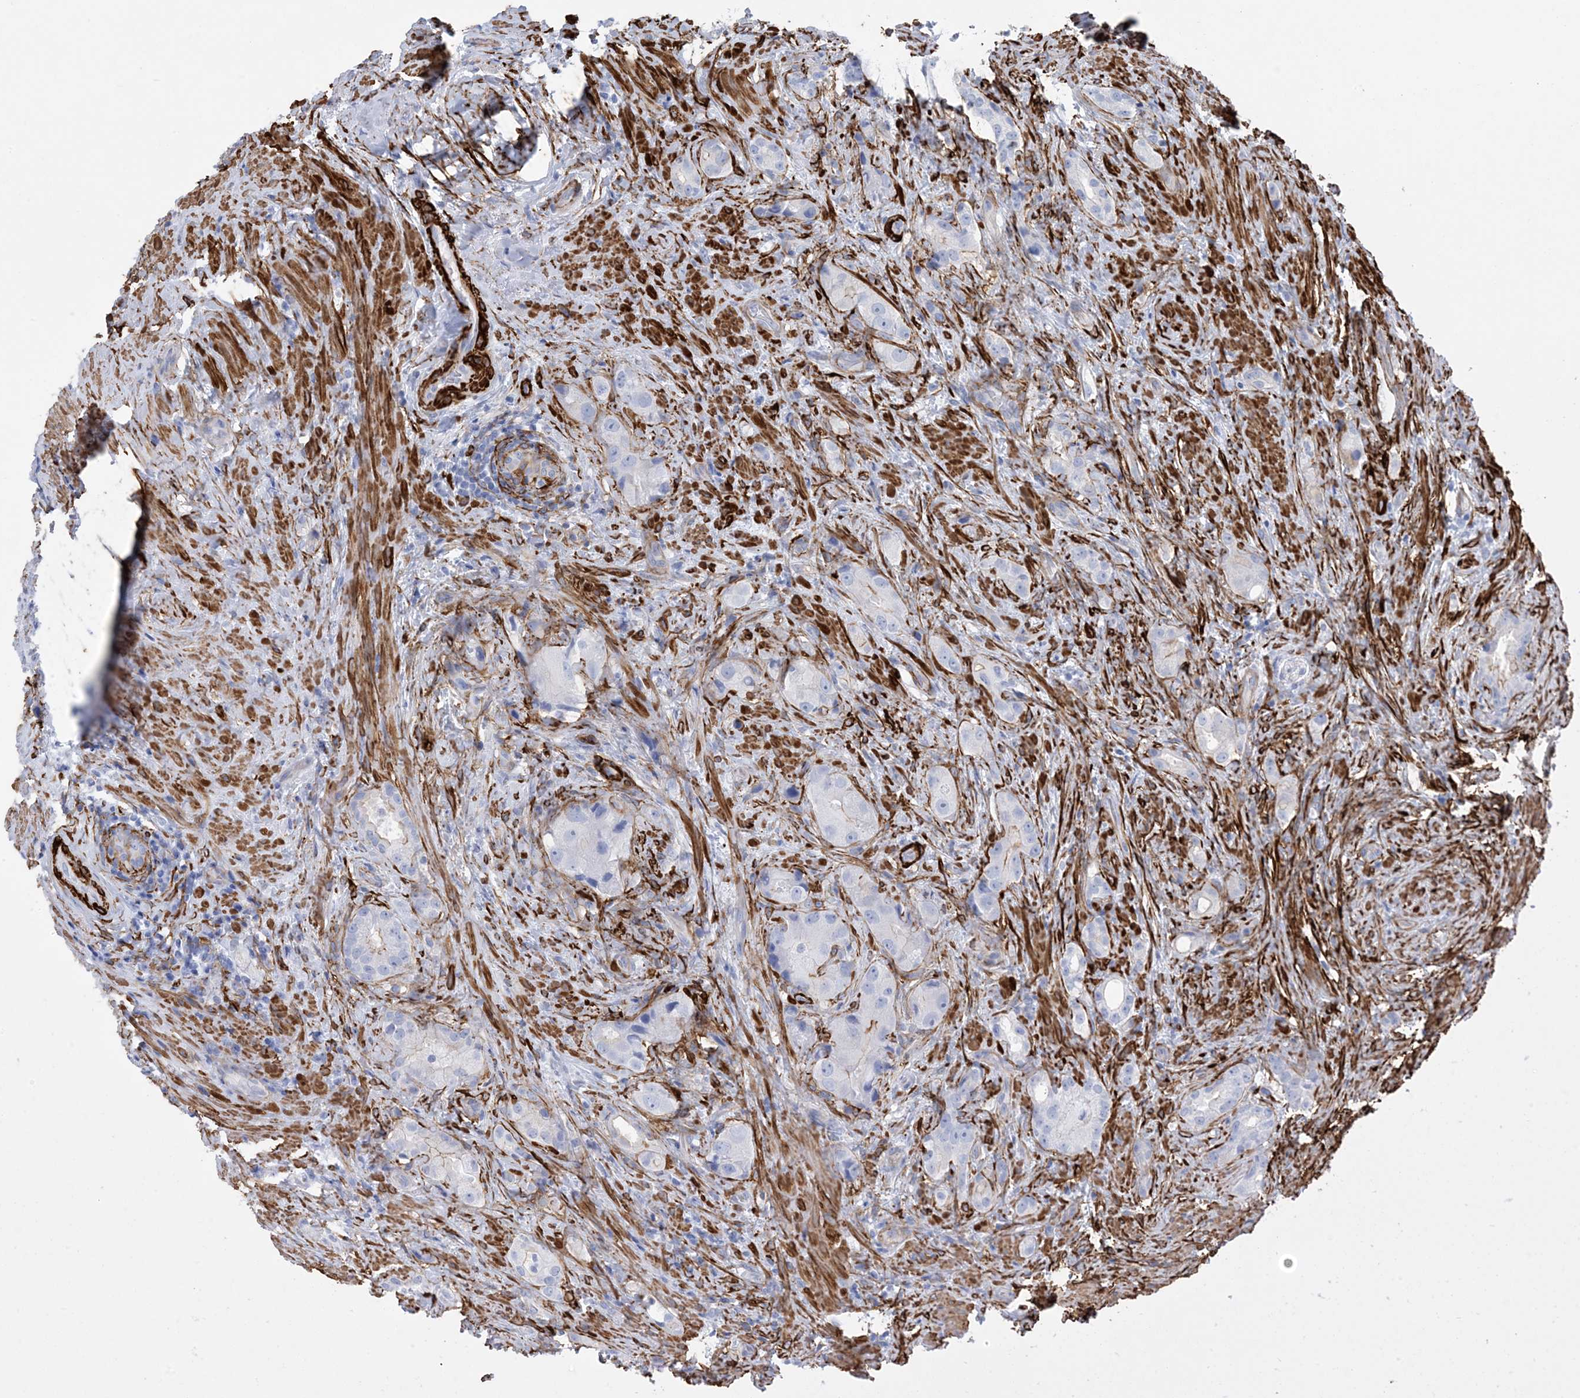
{"staining": {"intensity": "negative", "quantity": "none", "location": "none"}, "tissue": "prostate cancer", "cell_type": "Tumor cells", "image_type": "cancer", "snomed": [{"axis": "morphology", "description": "Adenocarcinoma, Low grade"}, {"axis": "topography", "description": "Prostate"}], "caption": "A high-resolution histopathology image shows immunohistochemistry (IHC) staining of prostate cancer, which exhibits no significant positivity in tumor cells.", "gene": "SHANK1", "patient": {"sex": "male", "age": 71}}